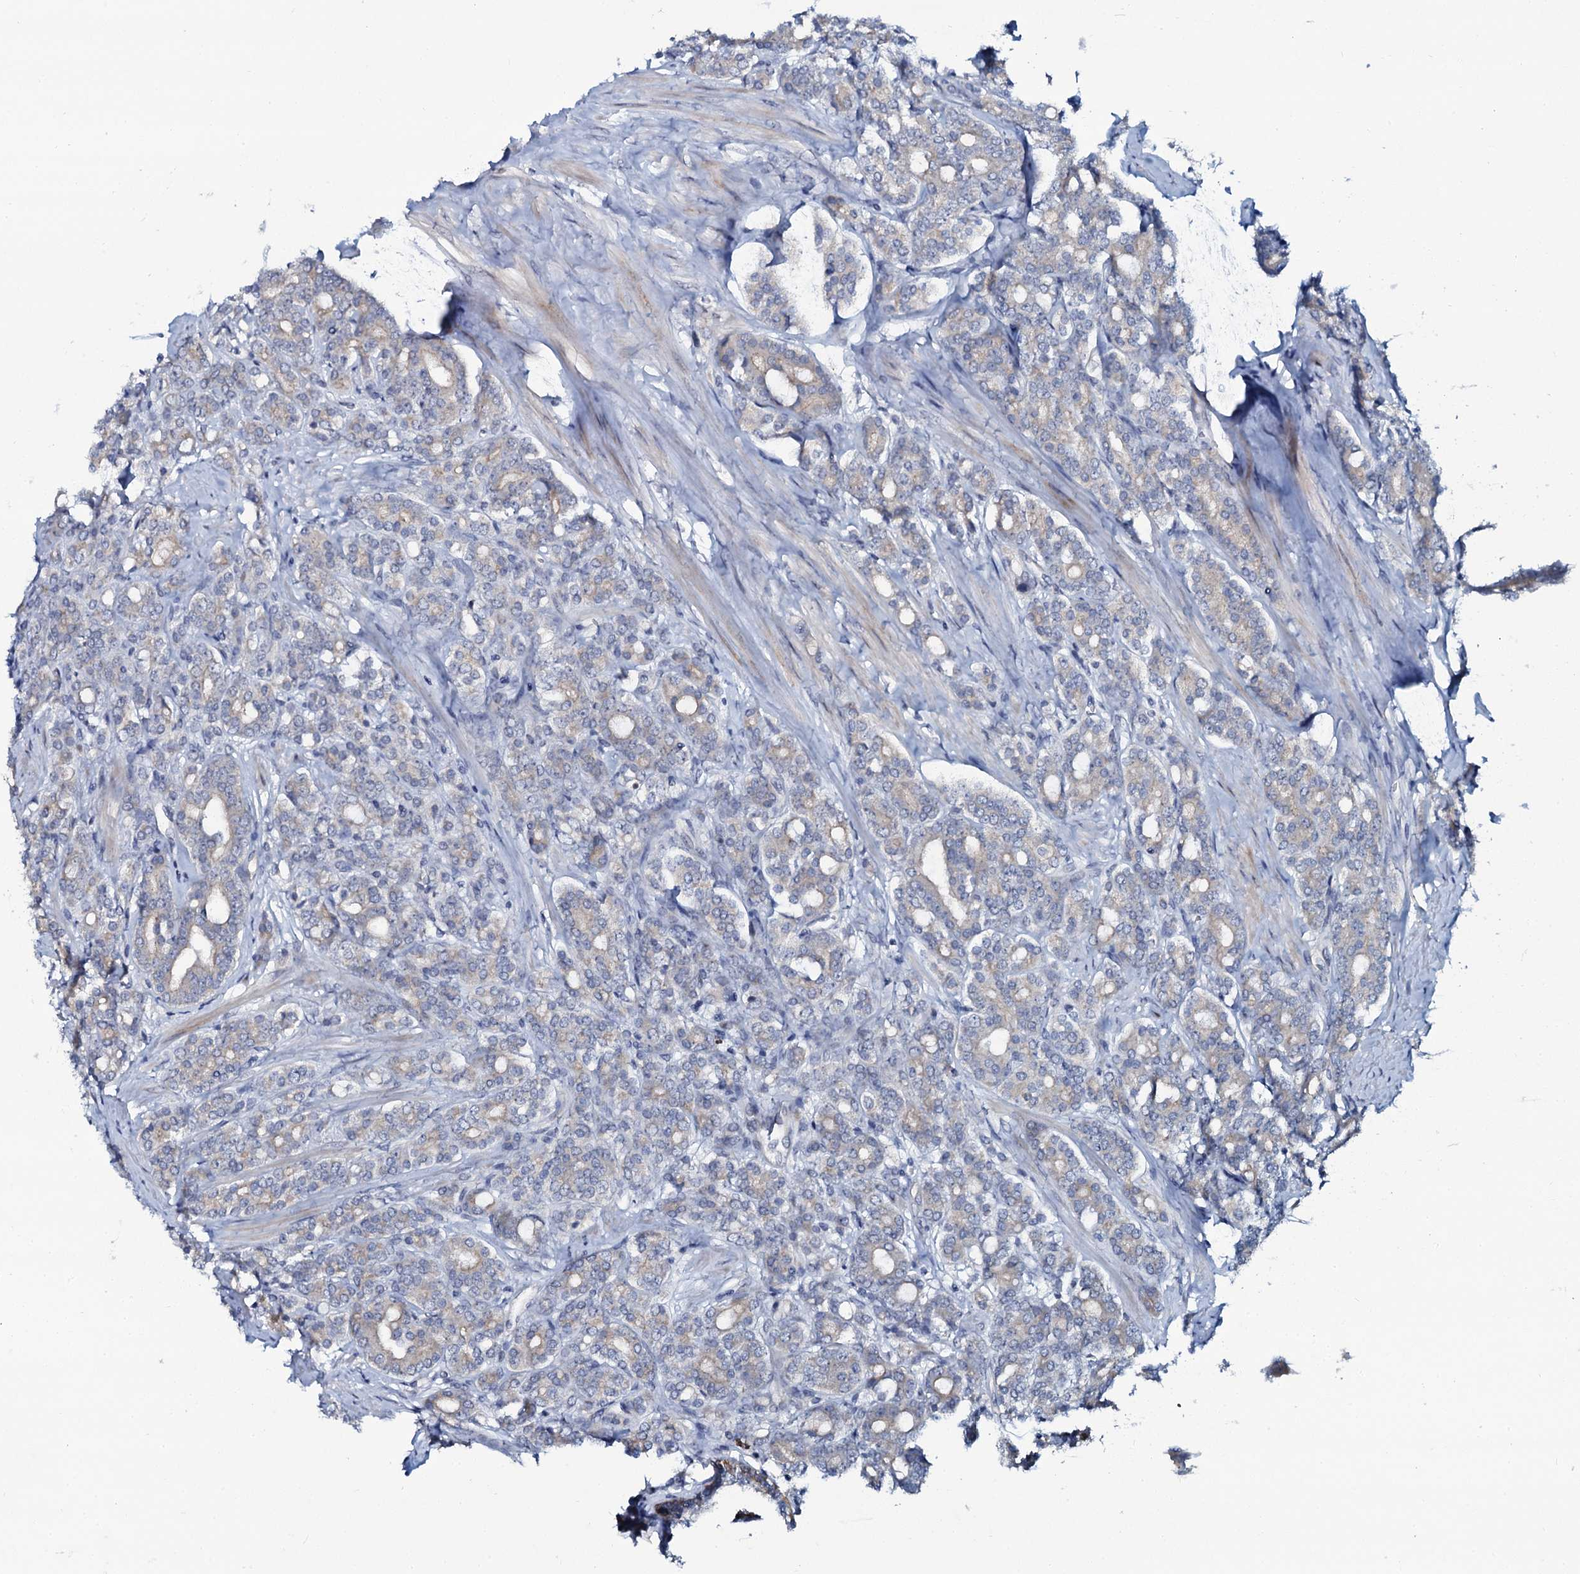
{"staining": {"intensity": "negative", "quantity": "none", "location": "none"}, "tissue": "prostate cancer", "cell_type": "Tumor cells", "image_type": "cancer", "snomed": [{"axis": "morphology", "description": "Adenocarcinoma, High grade"}, {"axis": "topography", "description": "Prostate"}], "caption": "This histopathology image is of prostate high-grade adenocarcinoma stained with immunohistochemistry (IHC) to label a protein in brown with the nuclei are counter-stained blue. There is no positivity in tumor cells.", "gene": "C10orf88", "patient": {"sex": "male", "age": 62}}